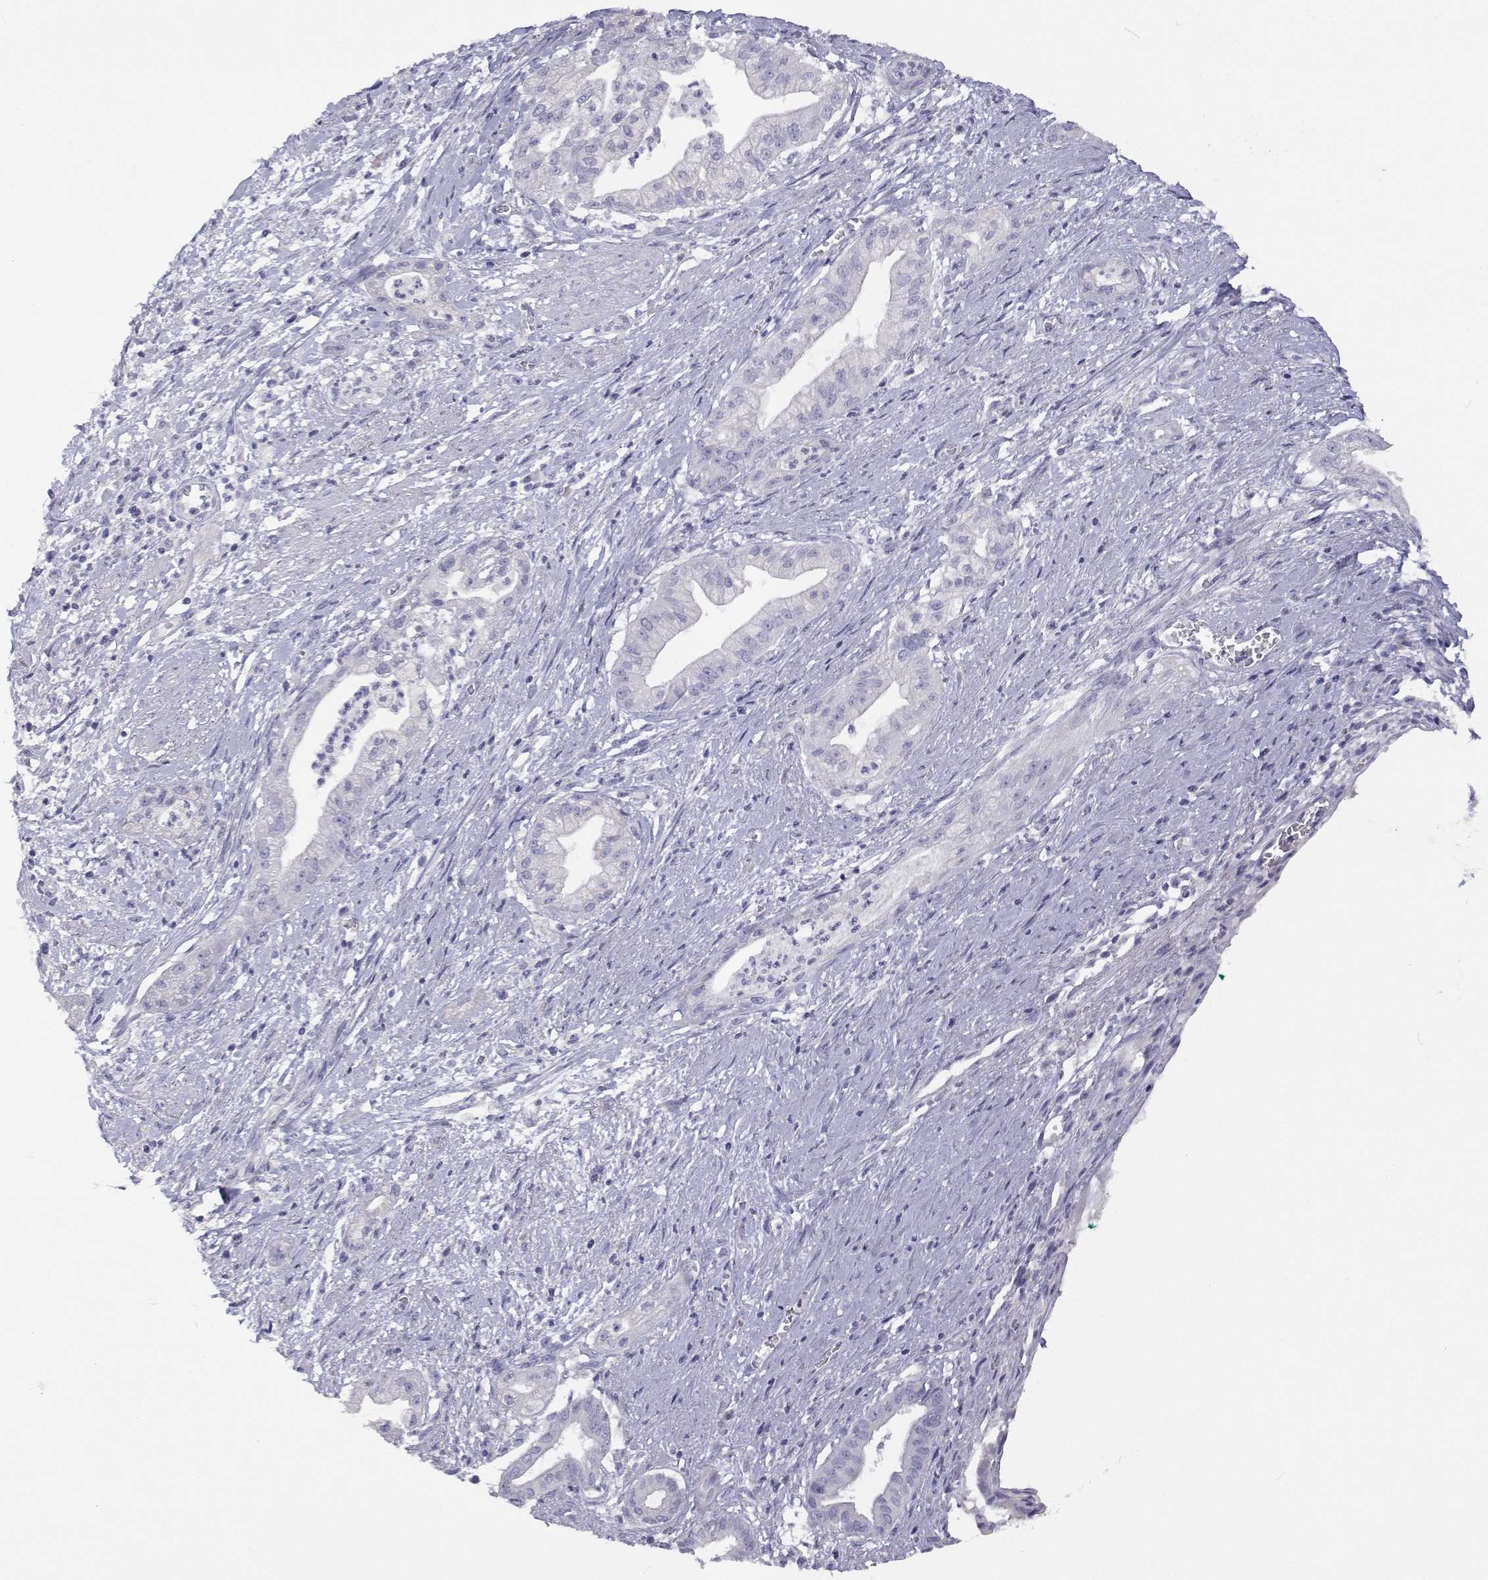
{"staining": {"intensity": "negative", "quantity": "none", "location": "none"}, "tissue": "pancreatic cancer", "cell_type": "Tumor cells", "image_type": "cancer", "snomed": [{"axis": "morphology", "description": "Normal tissue, NOS"}, {"axis": "morphology", "description": "Adenocarcinoma, NOS"}, {"axis": "topography", "description": "Lymph node"}, {"axis": "topography", "description": "Pancreas"}], "caption": "The micrograph displays no significant expression in tumor cells of adenocarcinoma (pancreatic).", "gene": "ANKRD65", "patient": {"sex": "female", "age": 58}}